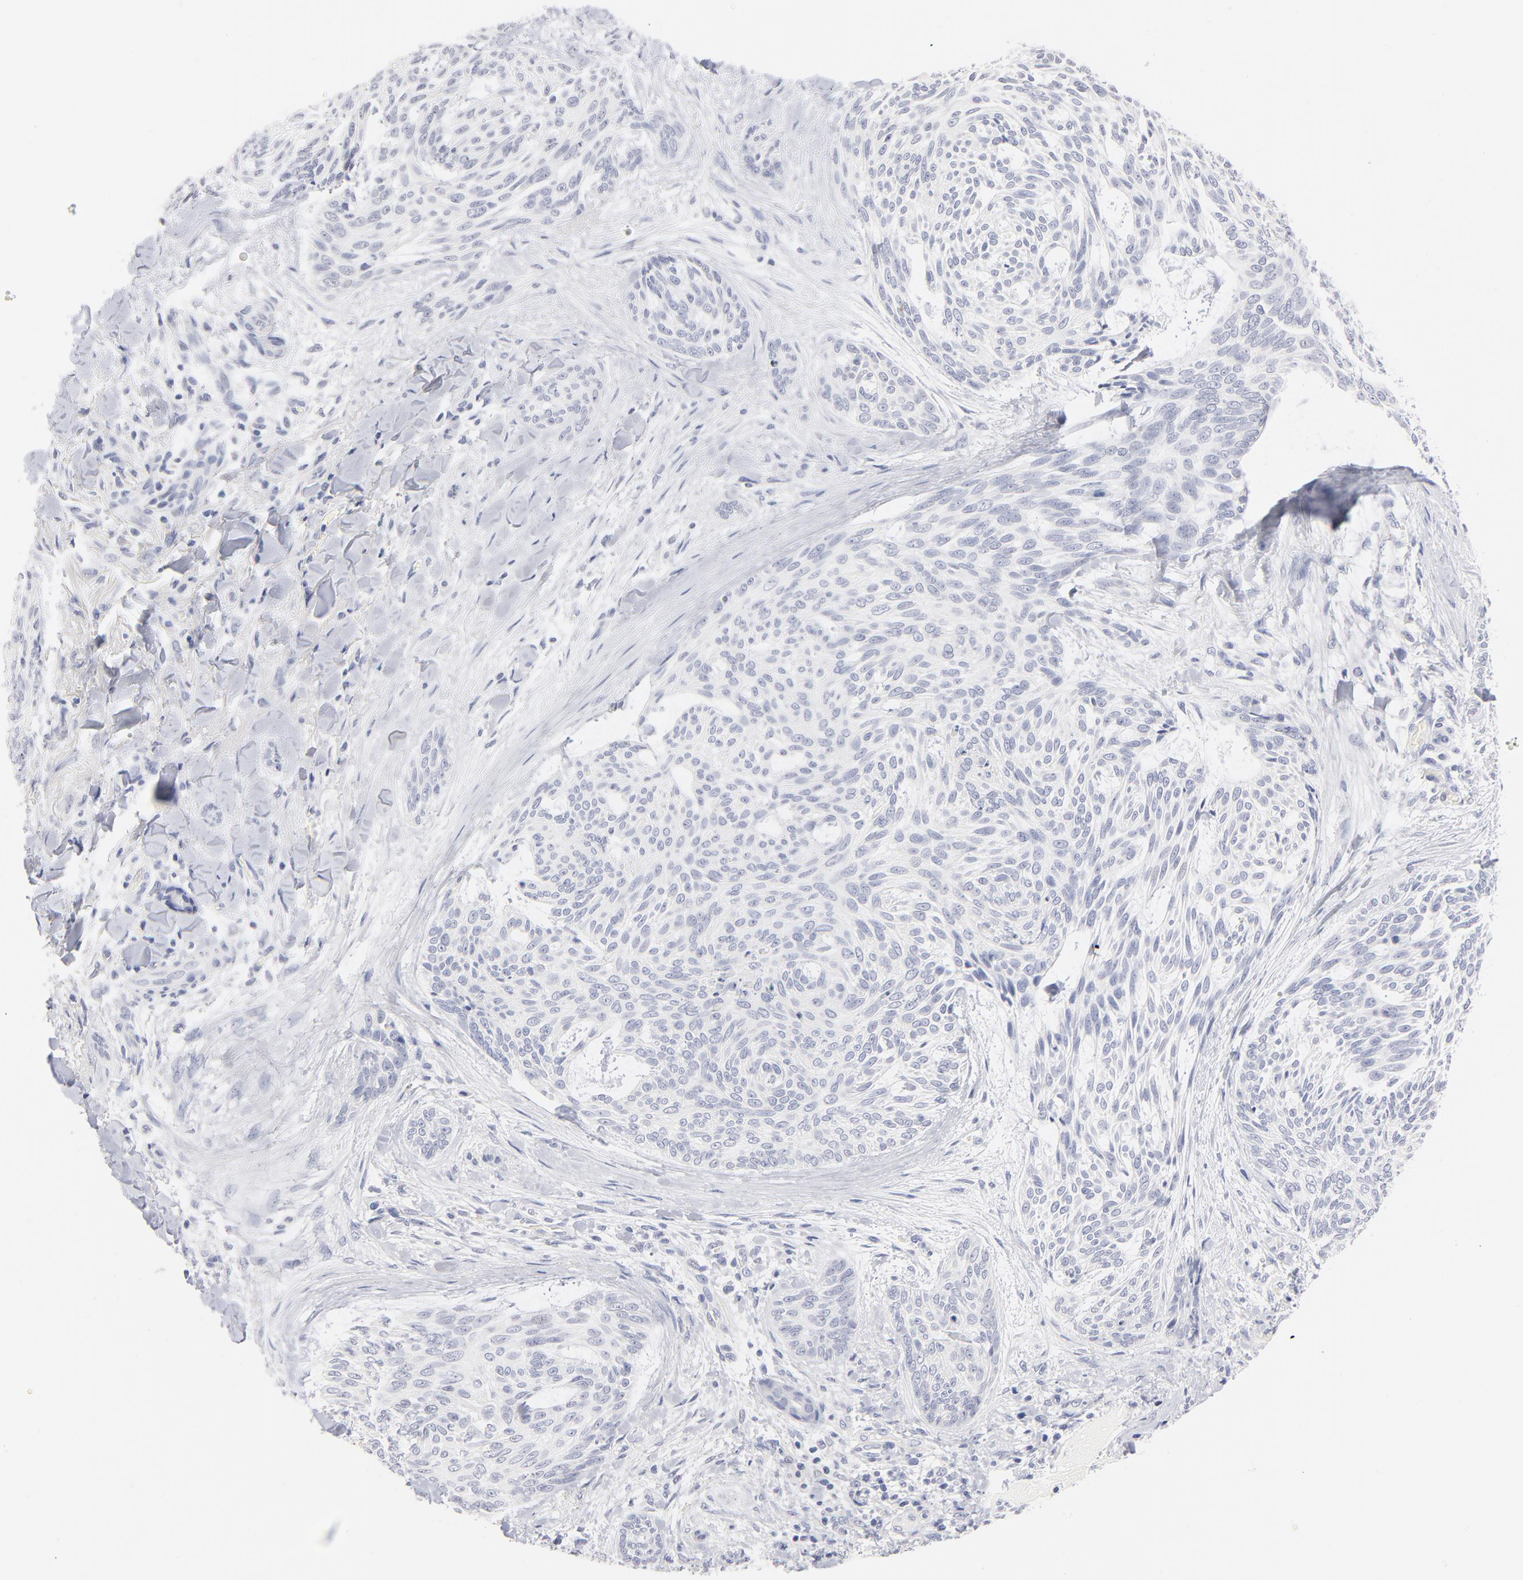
{"staining": {"intensity": "negative", "quantity": "none", "location": "none"}, "tissue": "skin cancer", "cell_type": "Tumor cells", "image_type": "cancer", "snomed": [{"axis": "morphology", "description": "Normal tissue, NOS"}, {"axis": "morphology", "description": "Basal cell carcinoma"}, {"axis": "topography", "description": "Skin"}], "caption": "This is an immunohistochemistry (IHC) micrograph of skin basal cell carcinoma. There is no staining in tumor cells.", "gene": "KHNYN", "patient": {"sex": "female", "age": 71}}